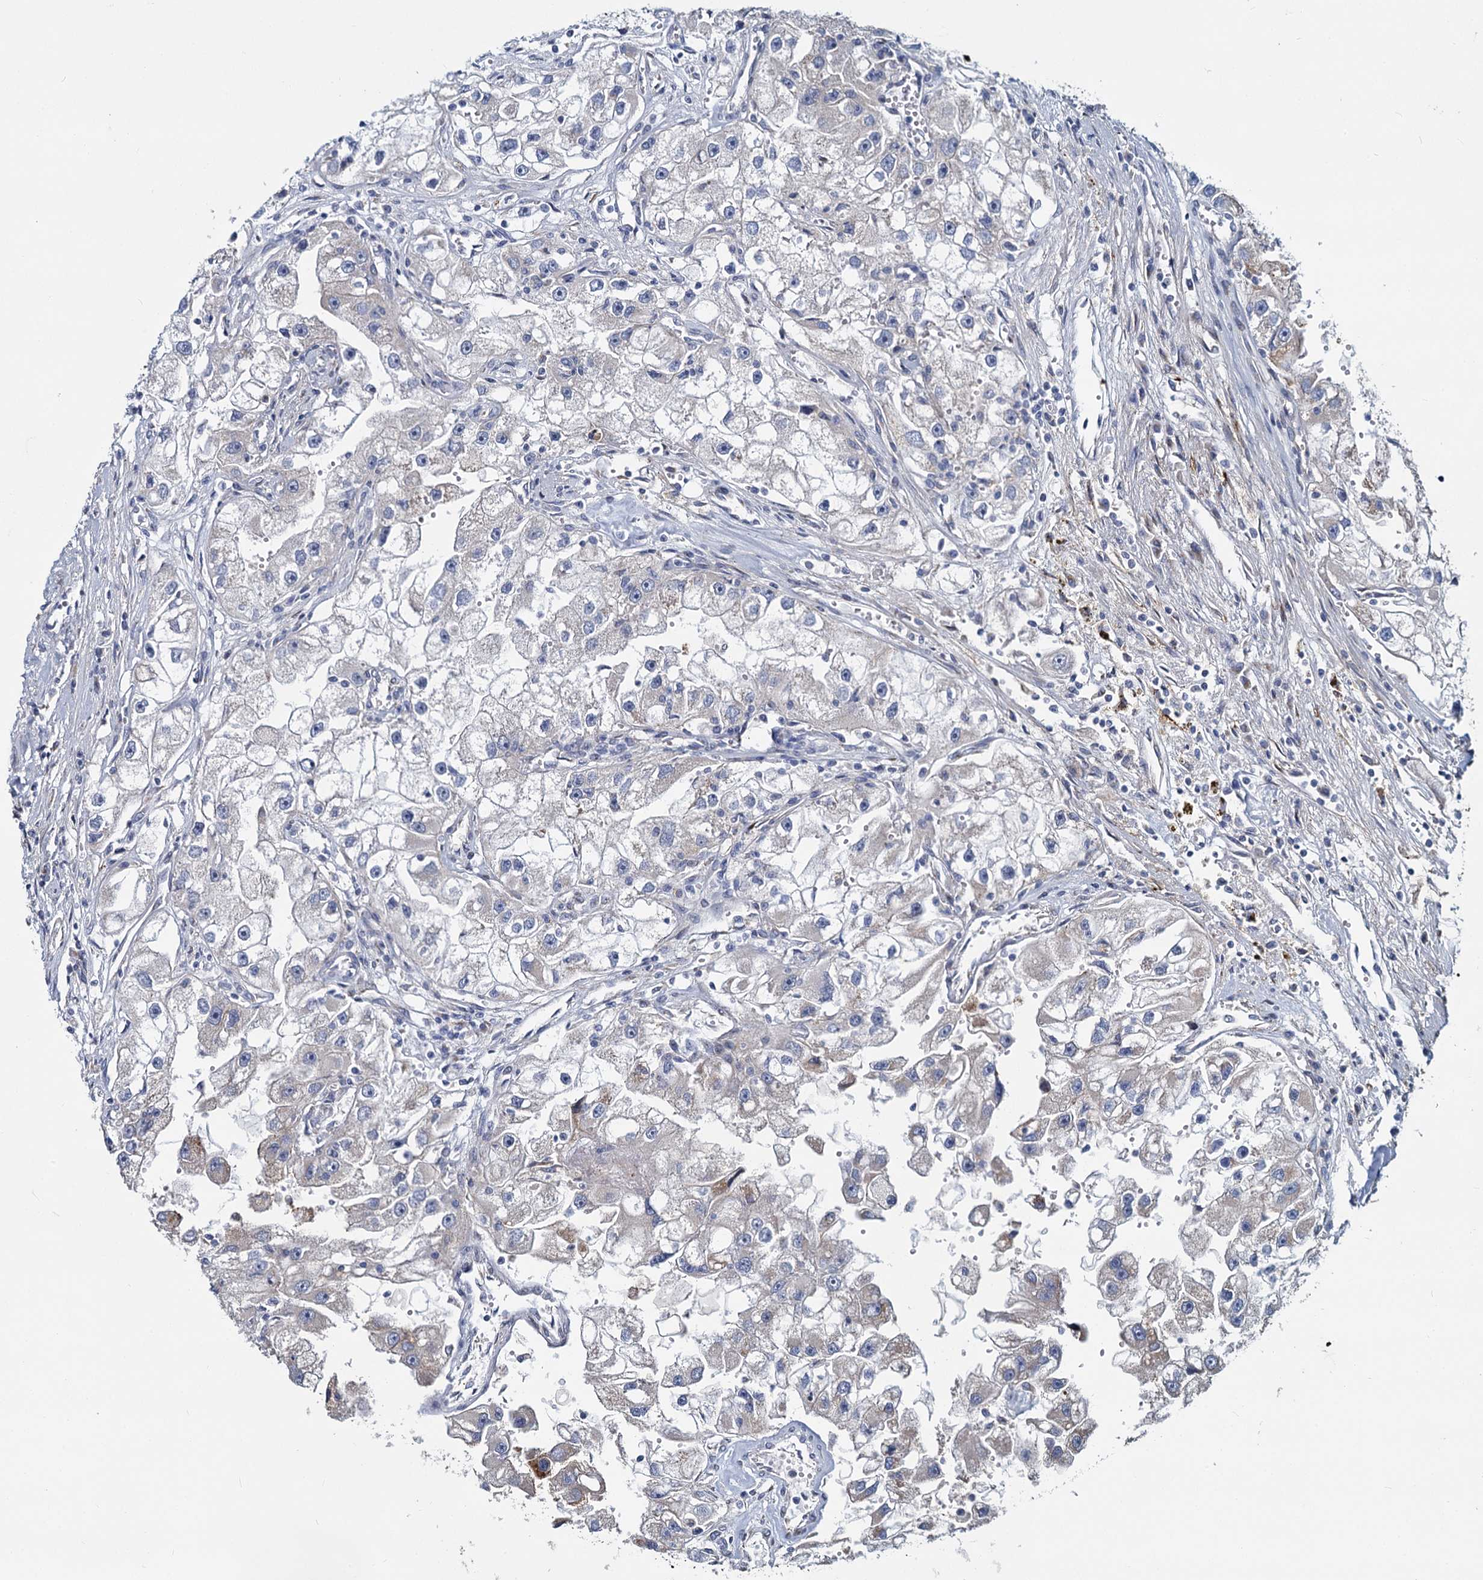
{"staining": {"intensity": "negative", "quantity": "none", "location": "none"}, "tissue": "renal cancer", "cell_type": "Tumor cells", "image_type": "cancer", "snomed": [{"axis": "morphology", "description": "Adenocarcinoma, NOS"}, {"axis": "topography", "description": "Kidney"}], "caption": "An immunohistochemistry image of renal adenocarcinoma is shown. There is no staining in tumor cells of renal adenocarcinoma.", "gene": "DCUN1D2", "patient": {"sex": "male", "age": 63}}